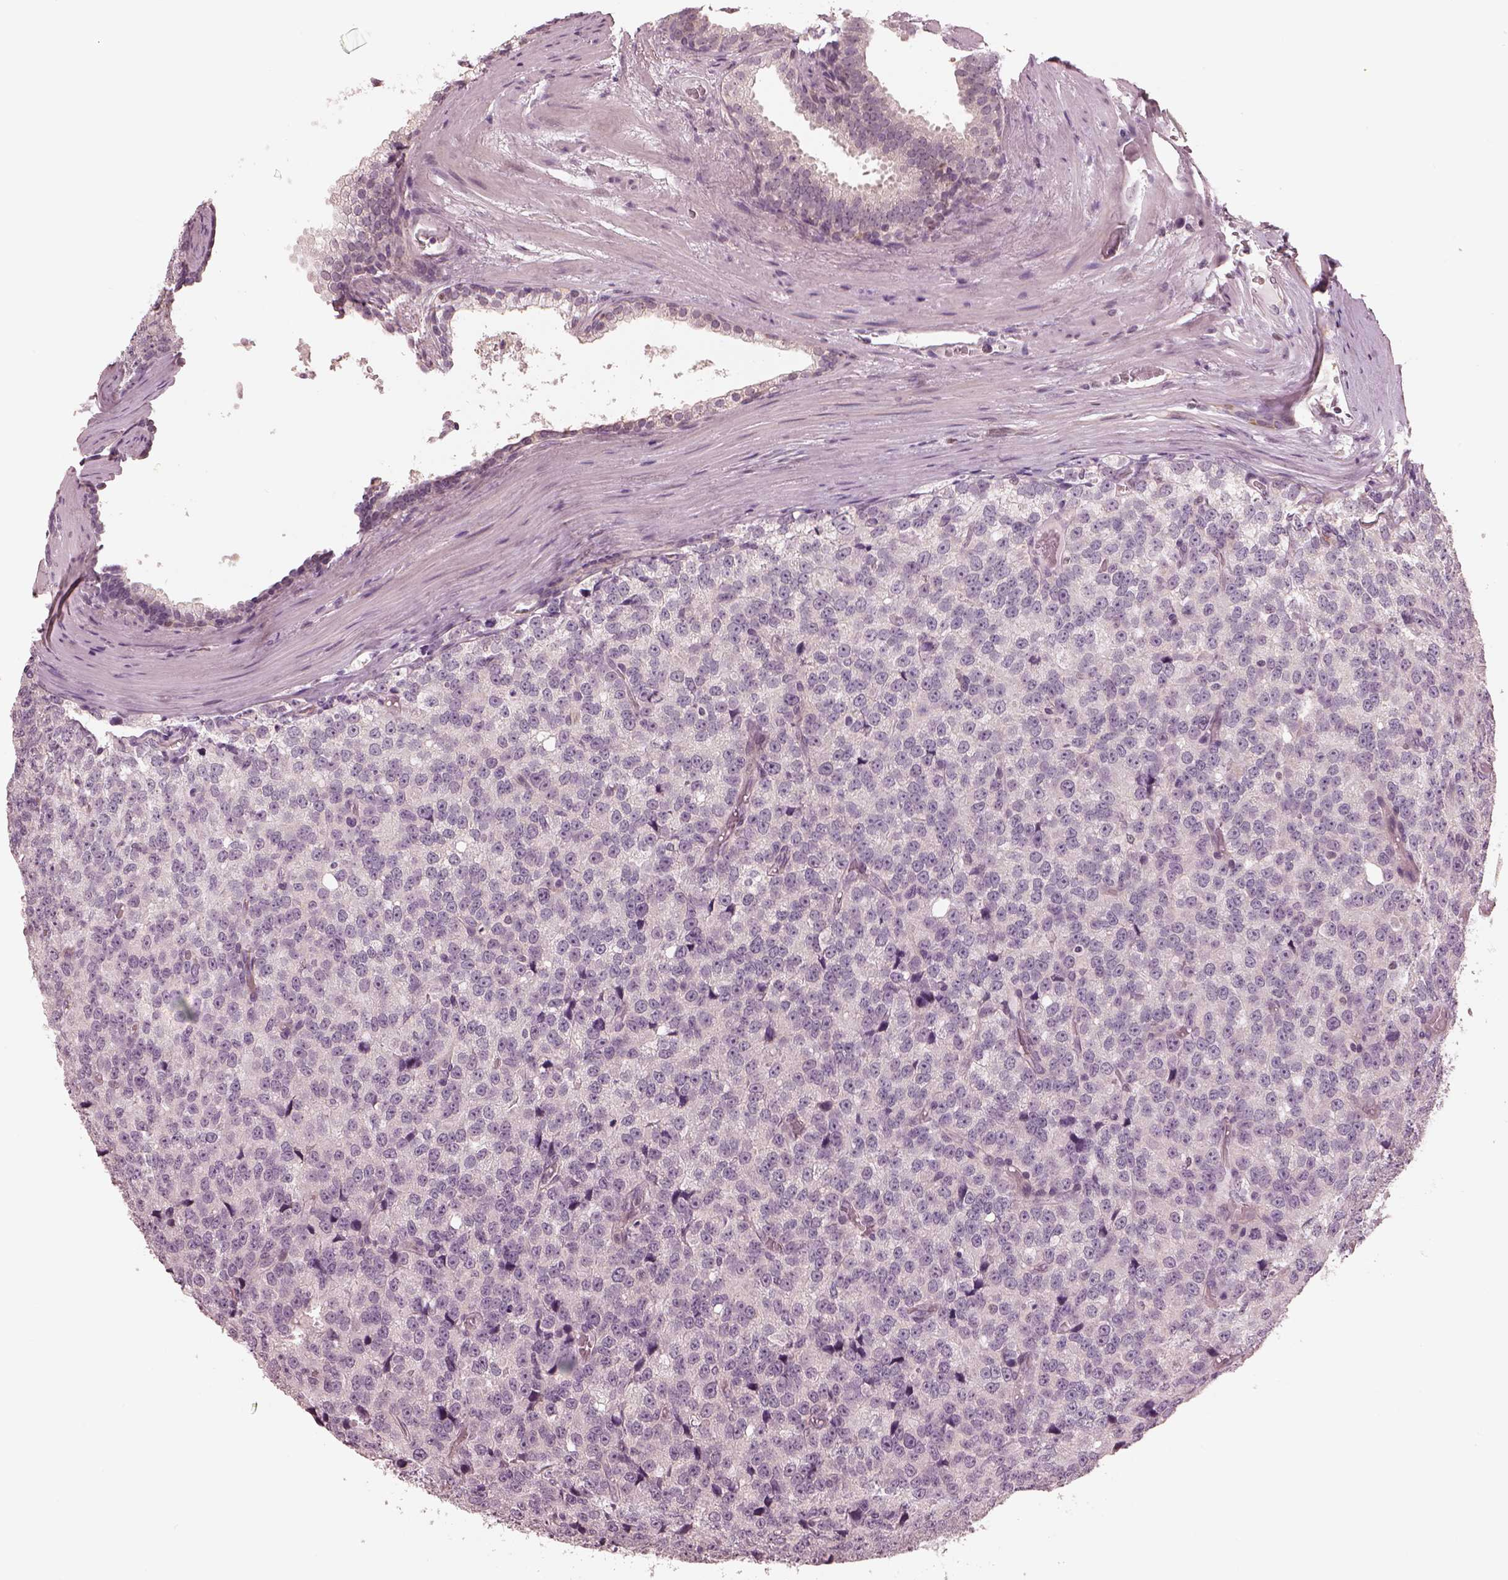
{"staining": {"intensity": "negative", "quantity": "none", "location": "none"}, "tissue": "prostate cancer", "cell_type": "Tumor cells", "image_type": "cancer", "snomed": [{"axis": "morphology", "description": "Adenocarcinoma, High grade"}, {"axis": "topography", "description": "Prostate and seminal vesicle, NOS"}], "caption": "Tumor cells are negative for brown protein staining in adenocarcinoma (high-grade) (prostate). Brightfield microscopy of IHC stained with DAB (brown) and hematoxylin (blue), captured at high magnification.", "gene": "IQCG", "patient": {"sex": "male", "age": 62}}